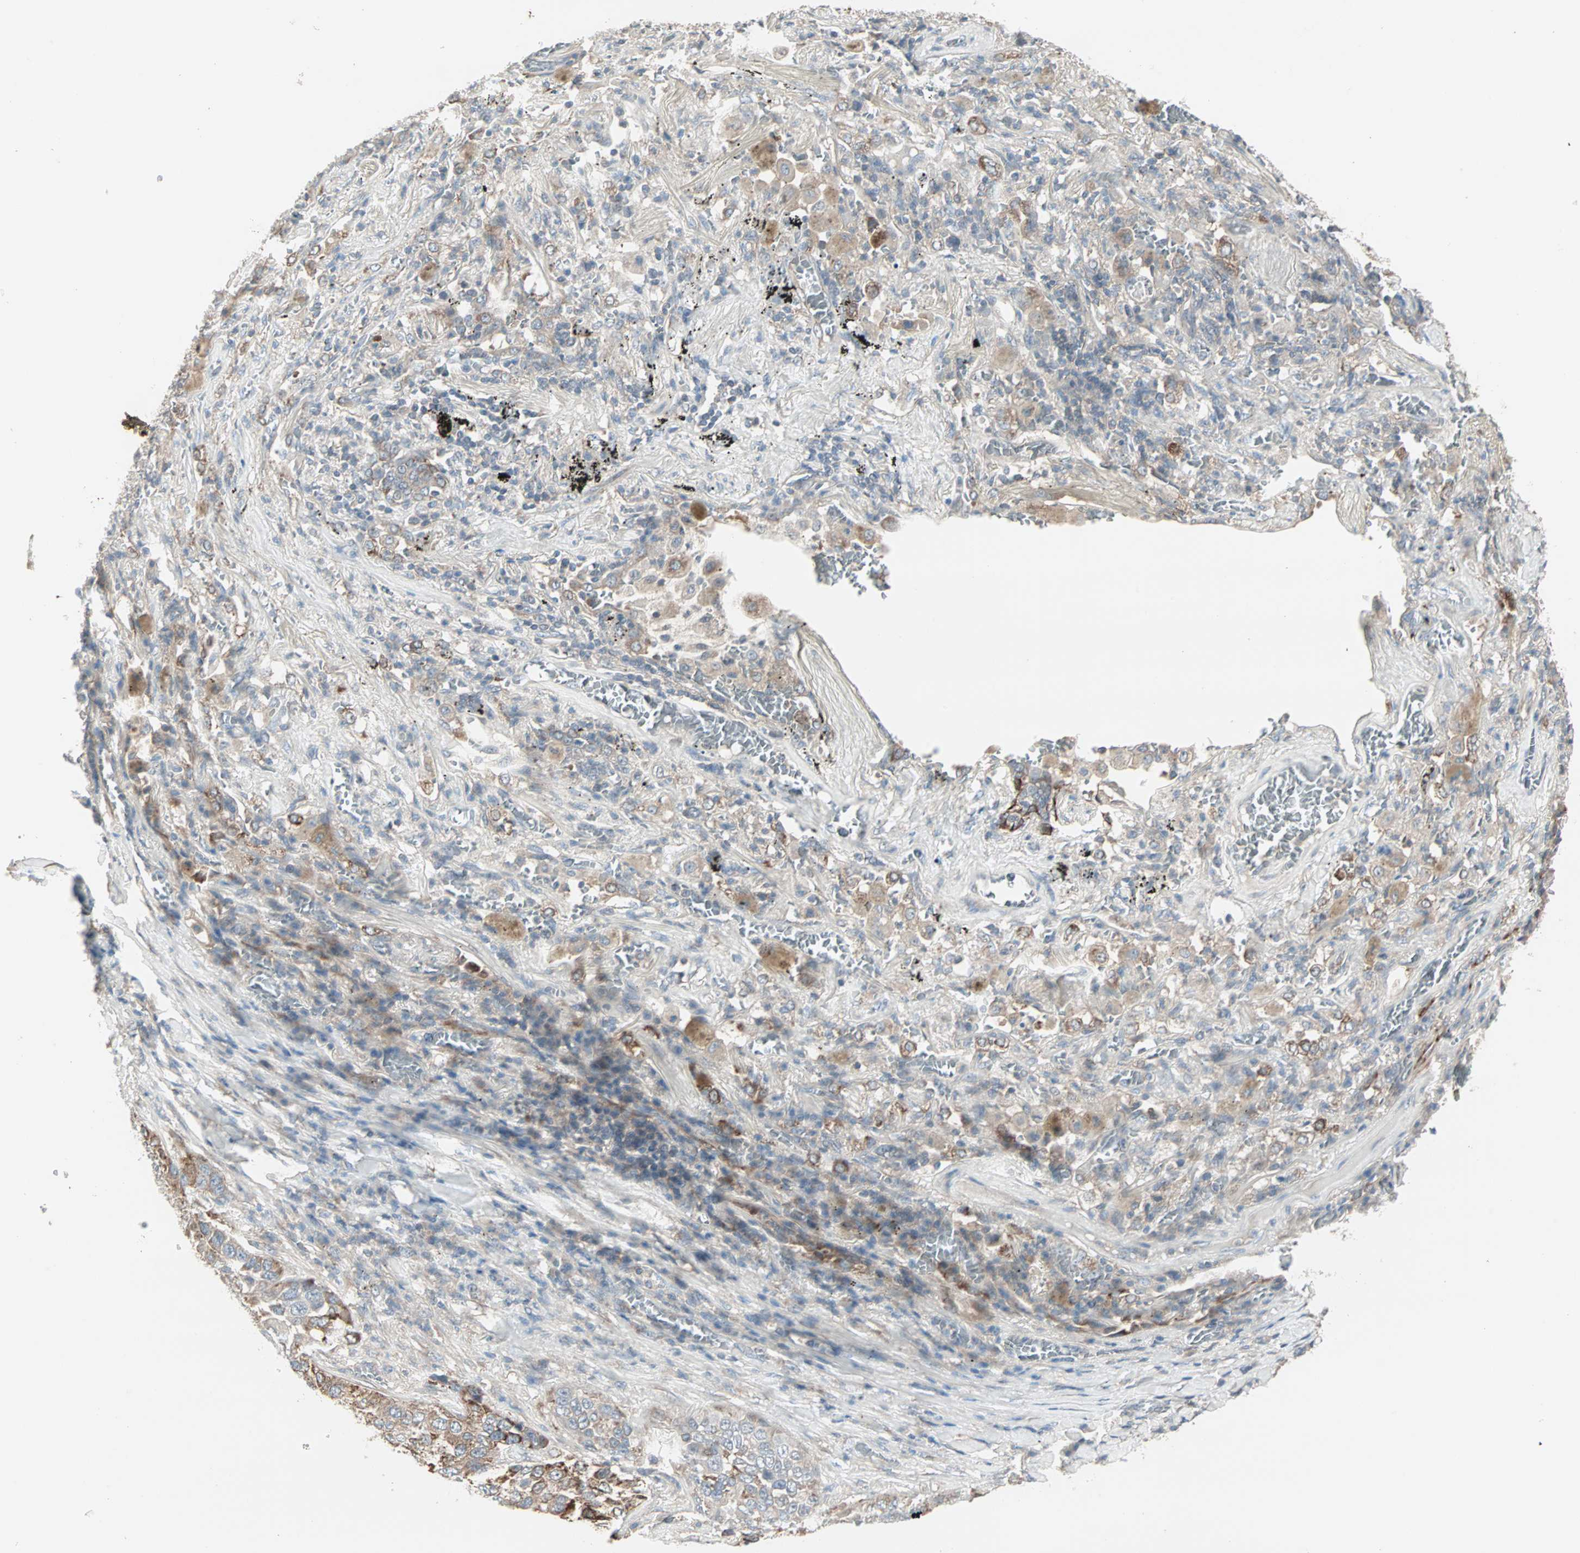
{"staining": {"intensity": "moderate", "quantity": "25%-75%", "location": "cytoplasmic/membranous"}, "tissue": "lung cancer", "cell_type": "Tumor cells", "image_type": "cancer", "snomed": [{"axis": "morphology", "description": "Squamous cell carcinoma, NOS"}, {"axis": "topography", "description": "Lung"}], "caption": "Immunohistochemical staining of squamous cell carcinoma (lung) demonstrates moderate cytoplasmic/membranous protein positivity in approximately 25%-75% of tumor cells. (Stains: DAB in brown, nuclei in blue, Microscopy: brightfield microscopy at high magnification).", "gene": "ZFP36", "patient": {"sex": "male", "age": 57}}